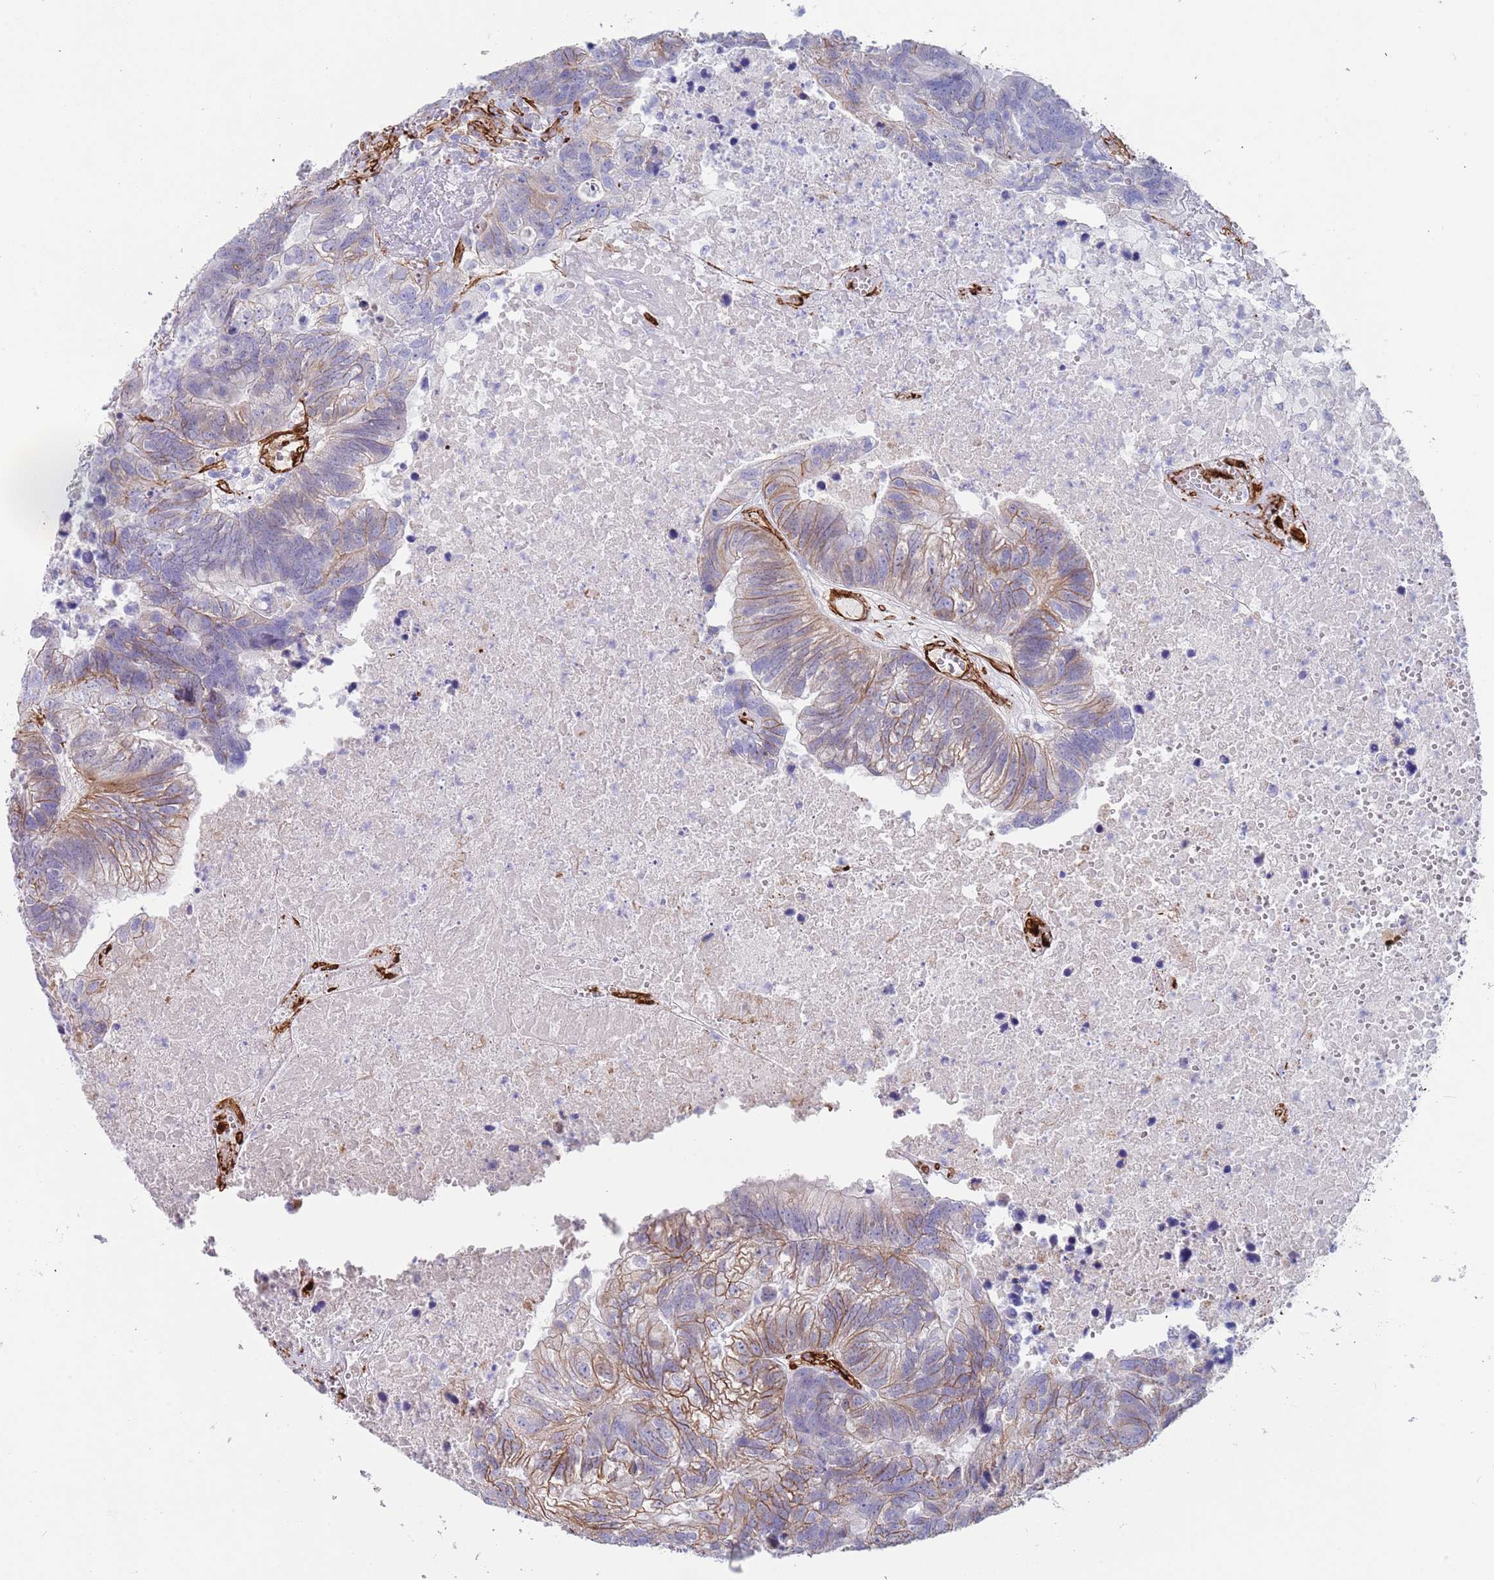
{"staining": {"intensity": "moderate", "quantity": "25%-75%", "location": "cytoplasmic/membranous"}, "tissue": "colorectal cancer", "cell_type": "Tumor cells", "image_type": "cancer", "snomed": [{"axis": "morphology", "description": "Adenocarcinoma, NOS"}, {"axis": "topography", "description": "Colon"}], "caption": "Colorectal cancer was stained to show a protein in brown. There is medium levels of moderate cytoplasmic/membranous expression in about 25%-75% of tumor cells. The protein is stained brown, and the nuclei are stained in blue (DAB IHC with brightfield microscopy, high magnification).", "gene": "CAV2", "patient": {"sex": "female", "age": 48}}